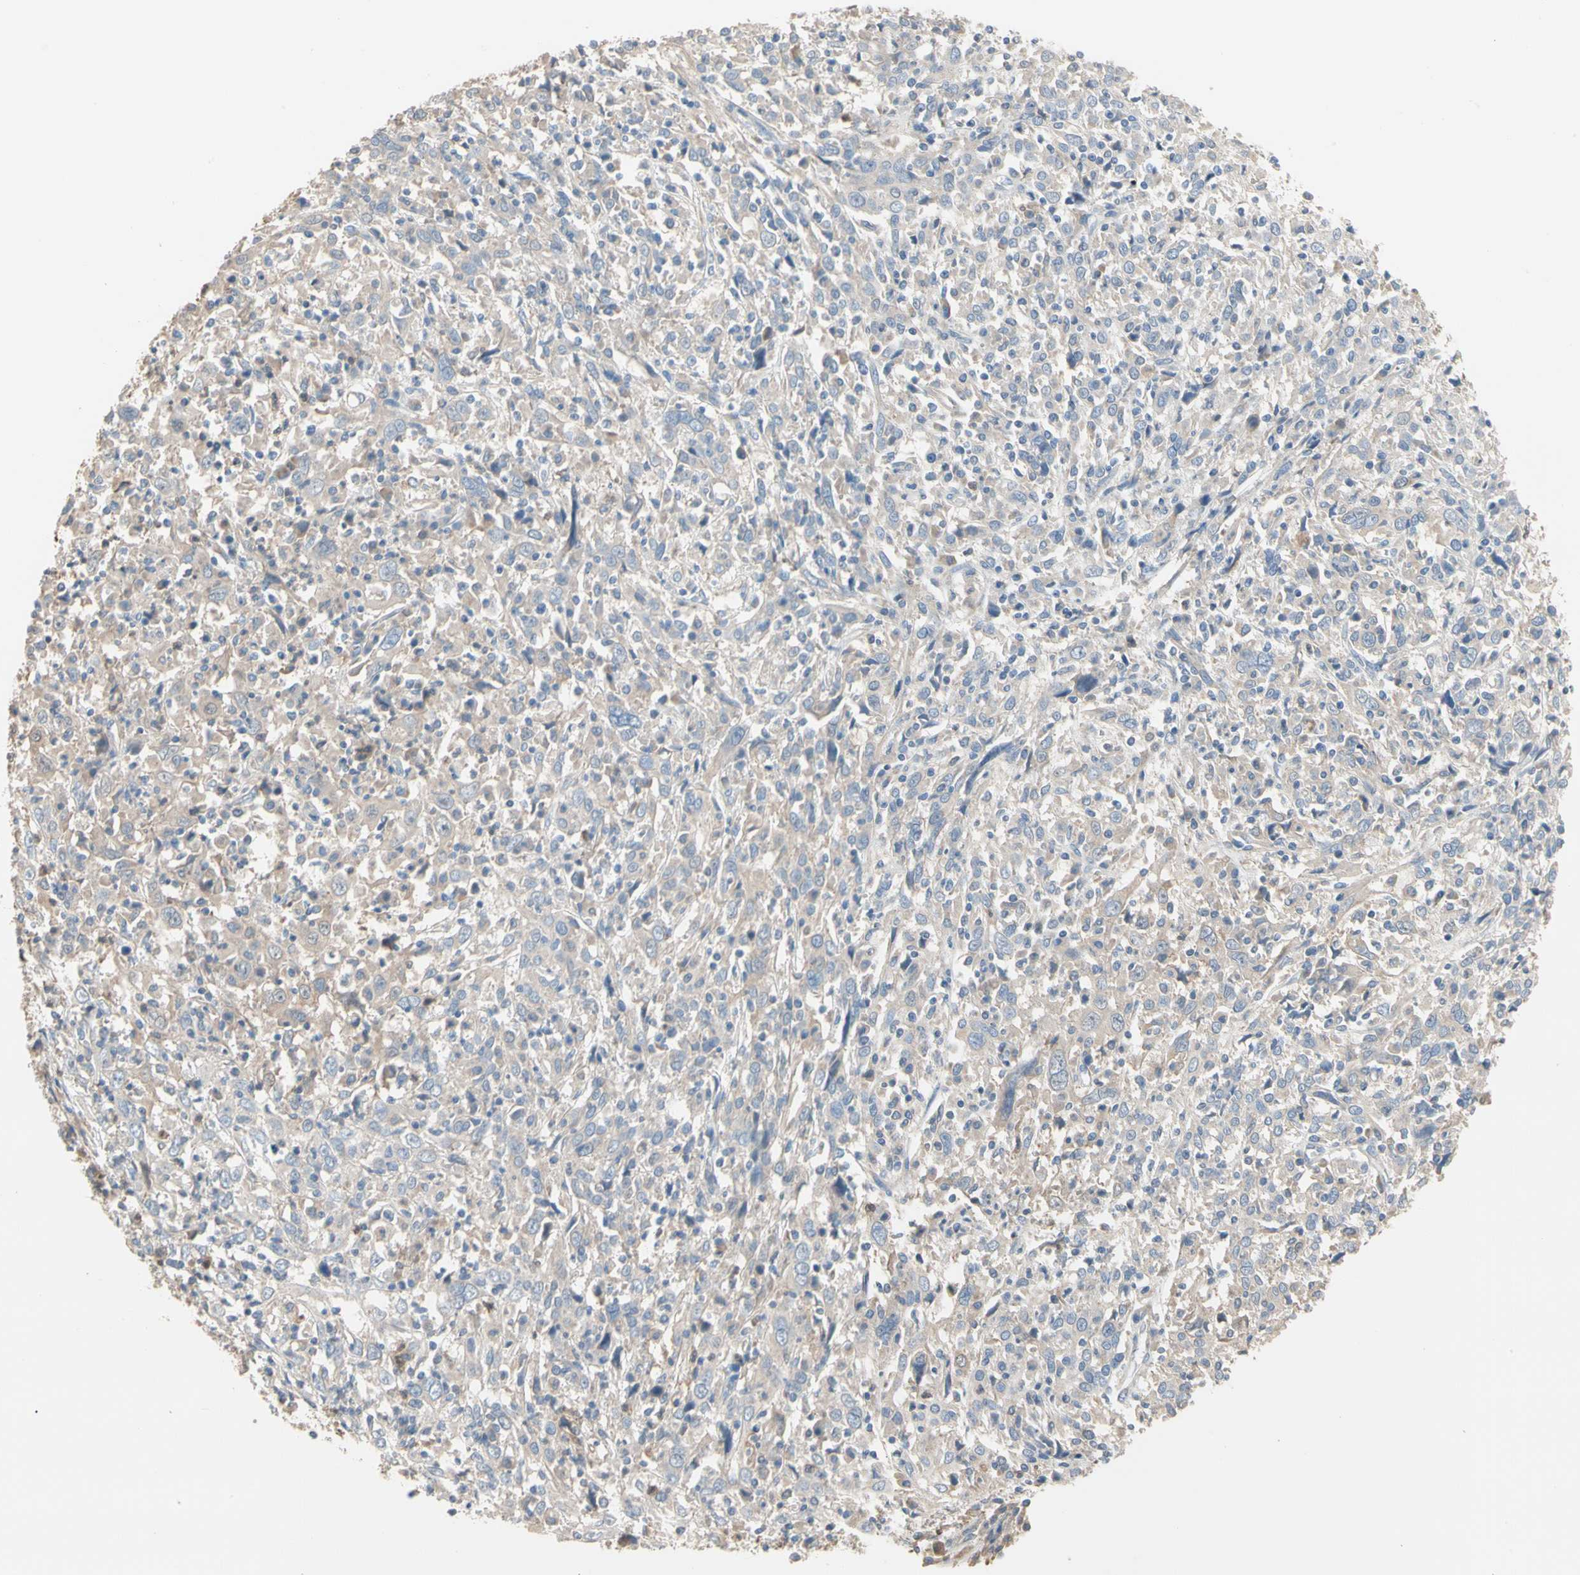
{"staining": {"intensity": "negative", "quantity": "none", "location": "none"}, "tissue": "cervical cancer", "cell_type": "Tumor cells", "image_type": "cancer", "snomed": [{"axis": "morphology", "description": "Squamous cell carcinoma, NOS"}, {"axis": "topography", "description": "Cervix"}], "caption": "Photomicrograph shows no protein positivity in tumor cells of squamous cell carcinoma (cervical) tissue.", "gene": "BBOX1", "patient": {"sex": "female", "age": 46}}